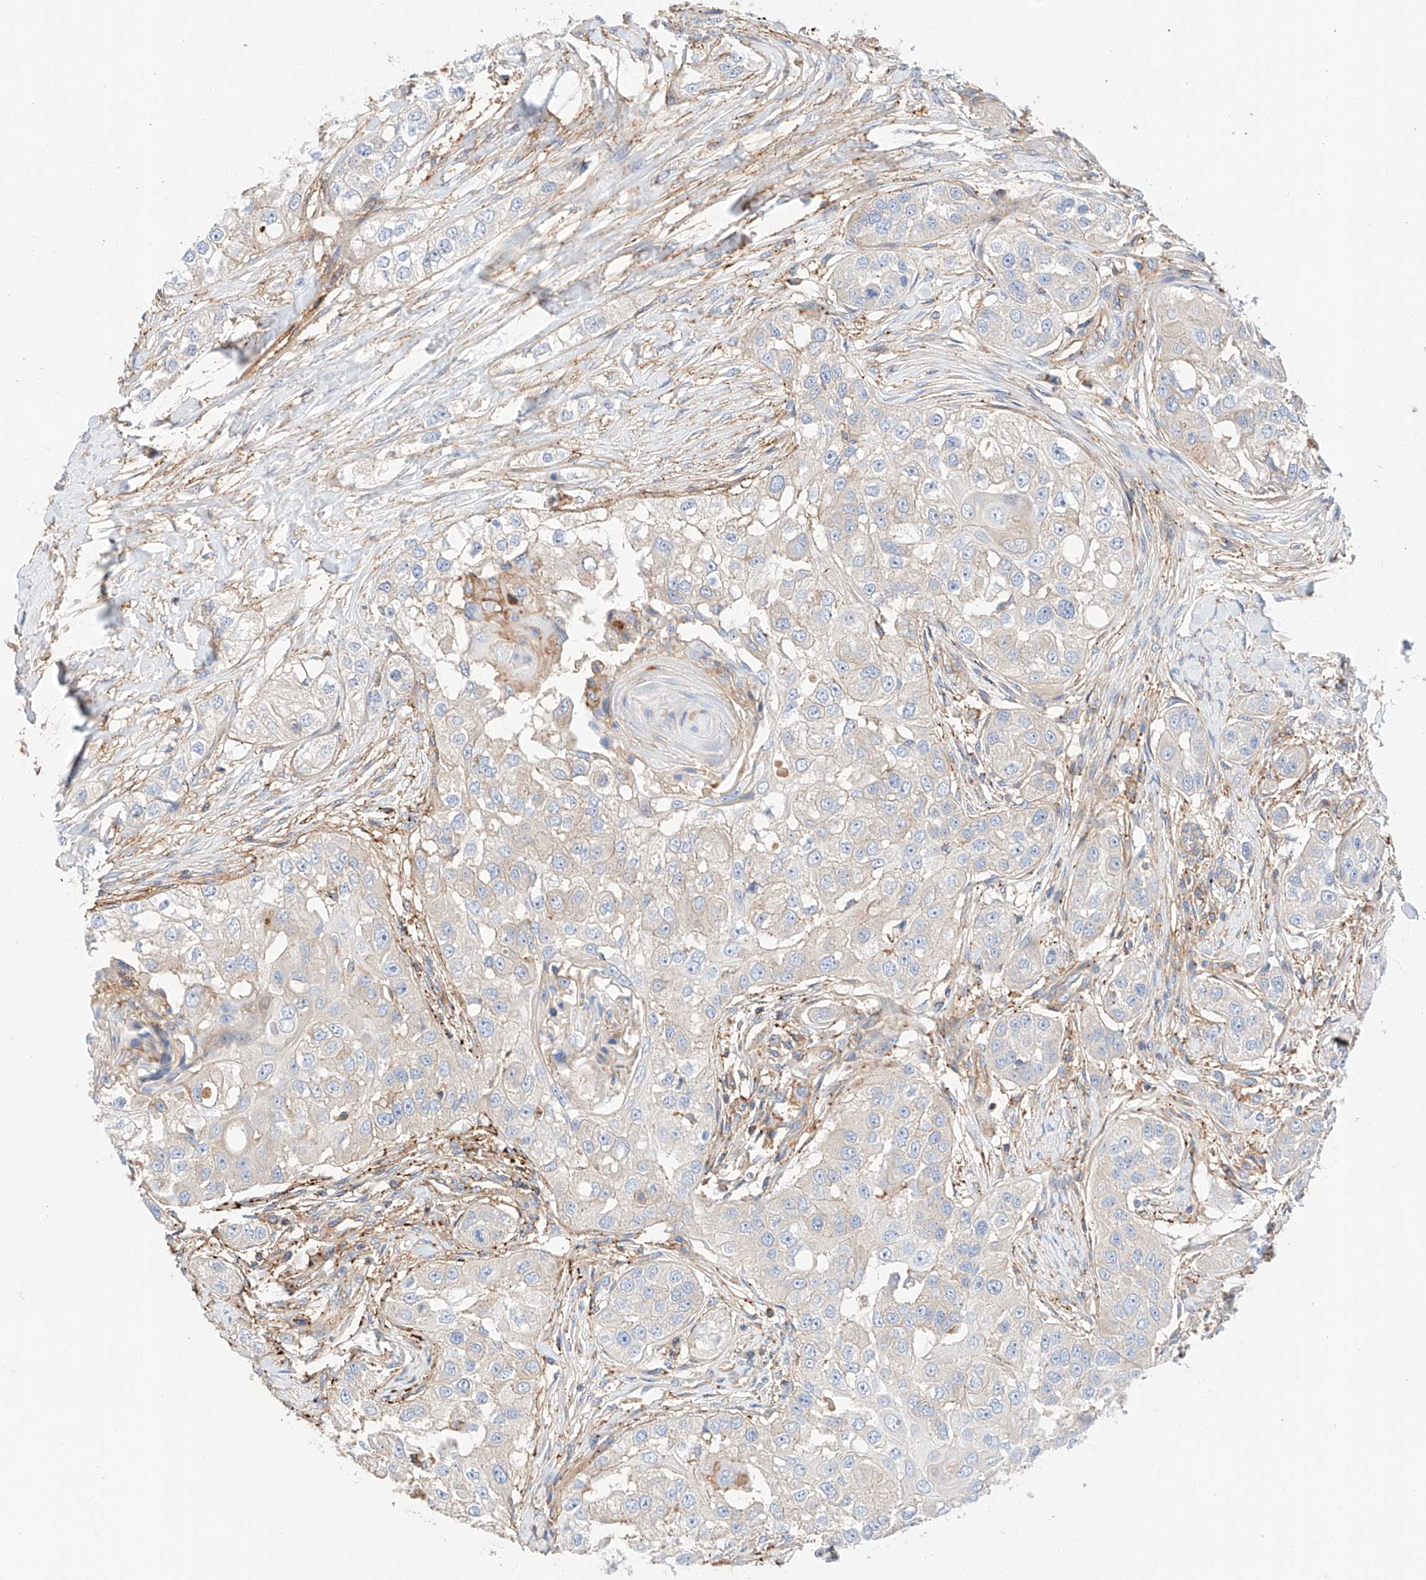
{"staining": {"intensity": "negative", "quantity": "none", "location": "none"}, "tissue": "head and neck cancer", "cell_type": "Tumor cells", "image_type": "cancer", "snomed": [{"axis": "morphology", "description": "Normal tissue, NOS"}, {"axis": "morphology", "description": "Squamous cell carcinoma, NOS"}, {"axis": "topography", "description": "Skeletal muscle"}, {"axis": "topography", "description": "Head-Neck"}], "caption": "DAB immunohistochemical staining of human head and neck cancer exhibits no significant staining in tumor cells.", "gene": "HAUS4", "patient": {"sex": "male", "age": 51}}